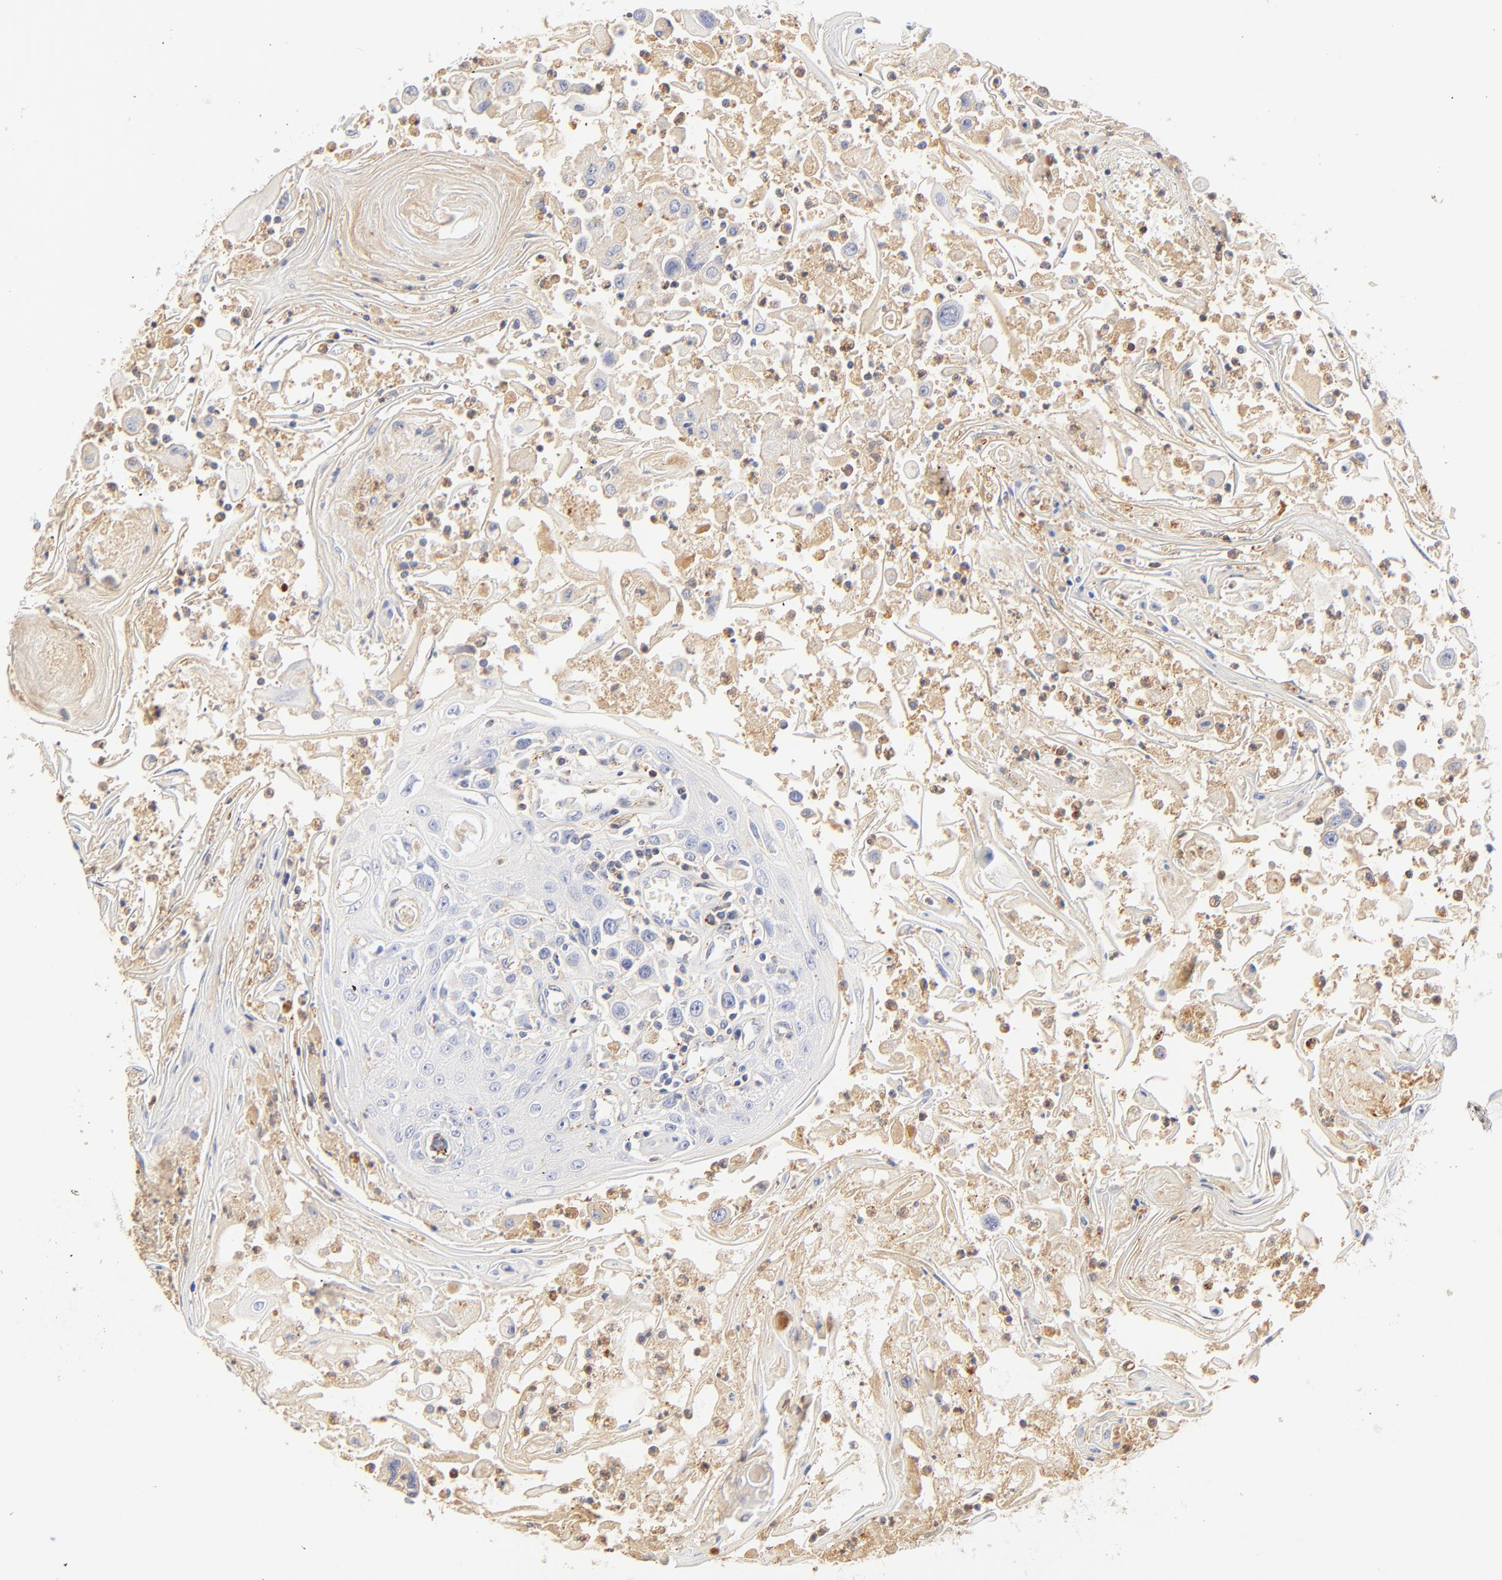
{"staining": {"intensity": "moderate", "quantity": "25%-75%", "location": "cytoplasmic/membranous"}, "tissue": "head and neck cancer", "cell_type": "Tumor cells", "image_type": "cancer", "snomed": [{"axis": "morphology", "description": "Squamous cell carcinoma, NOS"}, {"axis": "topography", "description": "Oral tissue"}, {"axis": "topography", "description": "Head-Neck"}], "caption": "This is a photomicrograph of IHC staining of head and neck cancer, which shows moderate expression in the cytoplasmic/membranous of tumor cells.", "gene": "MDGA2", "patient": {"sex": "female", "age": 76}}